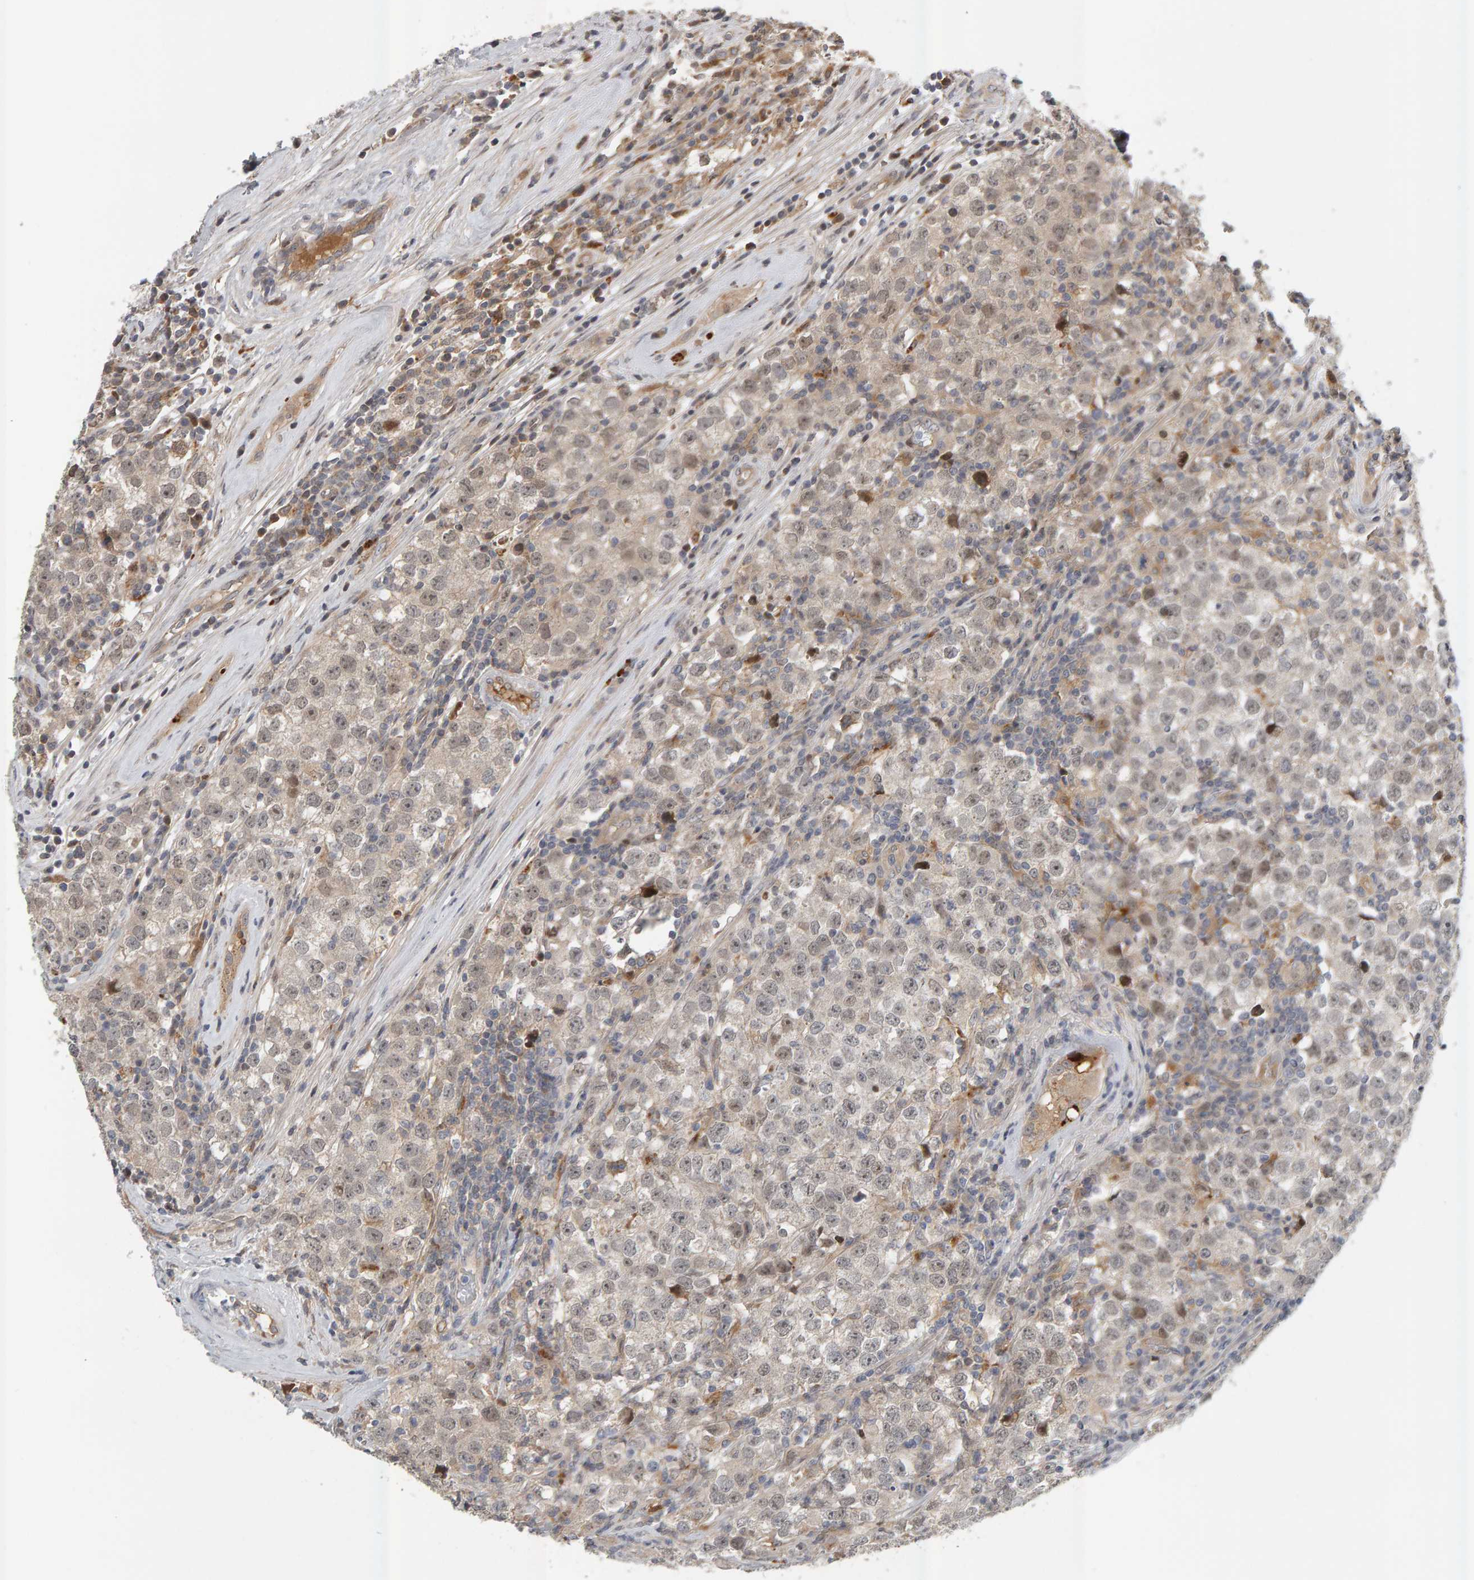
{"staining": {"intensity": "weak", "quantity": "<25%", "location": "nuclear"}, "tissue": "testis cancer", "cell_type": "Tumor cells", "image_type": "cancer", "snomed": [{"axis": "morphology", "description": "Seminoma, NOS"}, {"axis": "morphology", "description": "Carcinoma, Embryonal, NOS"}, {"axis": "topography", "description": "Testis"}], "caption": "A histopathology image of testis embryonal carcinoma stained for a protein displays no brown staining in tumor cells.", "gene": "ZNF160", "patient": {"sex": "male", "age": 28}}